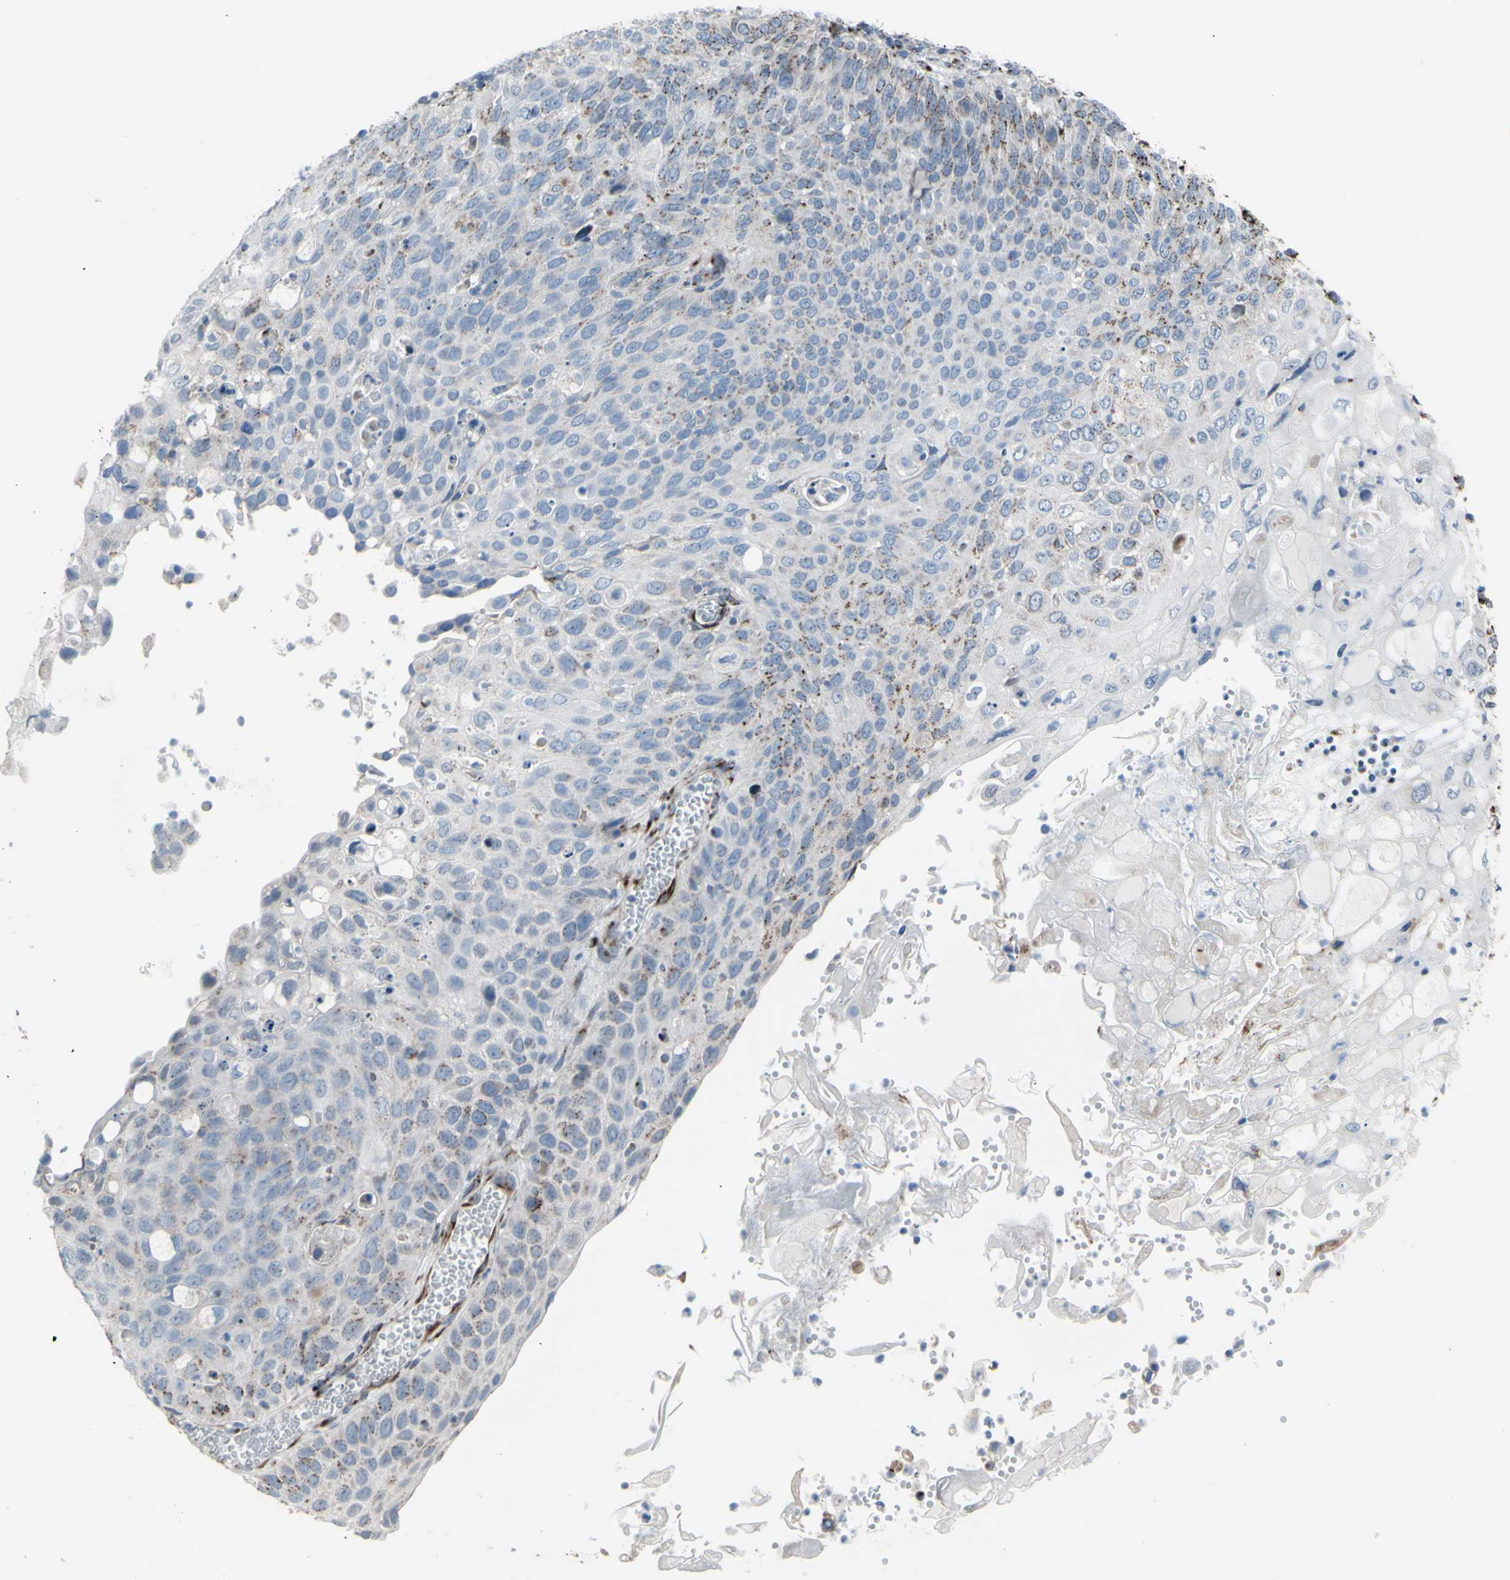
{"staining": {"intensity": "strong", "quantity": "25%-75%", "location": "cytoplasmic/membranous"}, "tissue": "cervical cancer", "cell_type": "Tumor cells", "image_type": "cancer", "snomed": [{"axis": "morphology", "description": "Squamous cell carcinoma, NOS"}, {"axis": "topography", "description": "Cervix"}], "caption": "DAB (3,3'-diaminobenzidine) immunohistochemical staining of cervical squamous cell carcinoma reveals strong cytoplasmic/membranous protein expression in approximately 25%-75% of tumor cells.", "gene": "GLG1", "patient": {"sex": "female", "age": 70}}